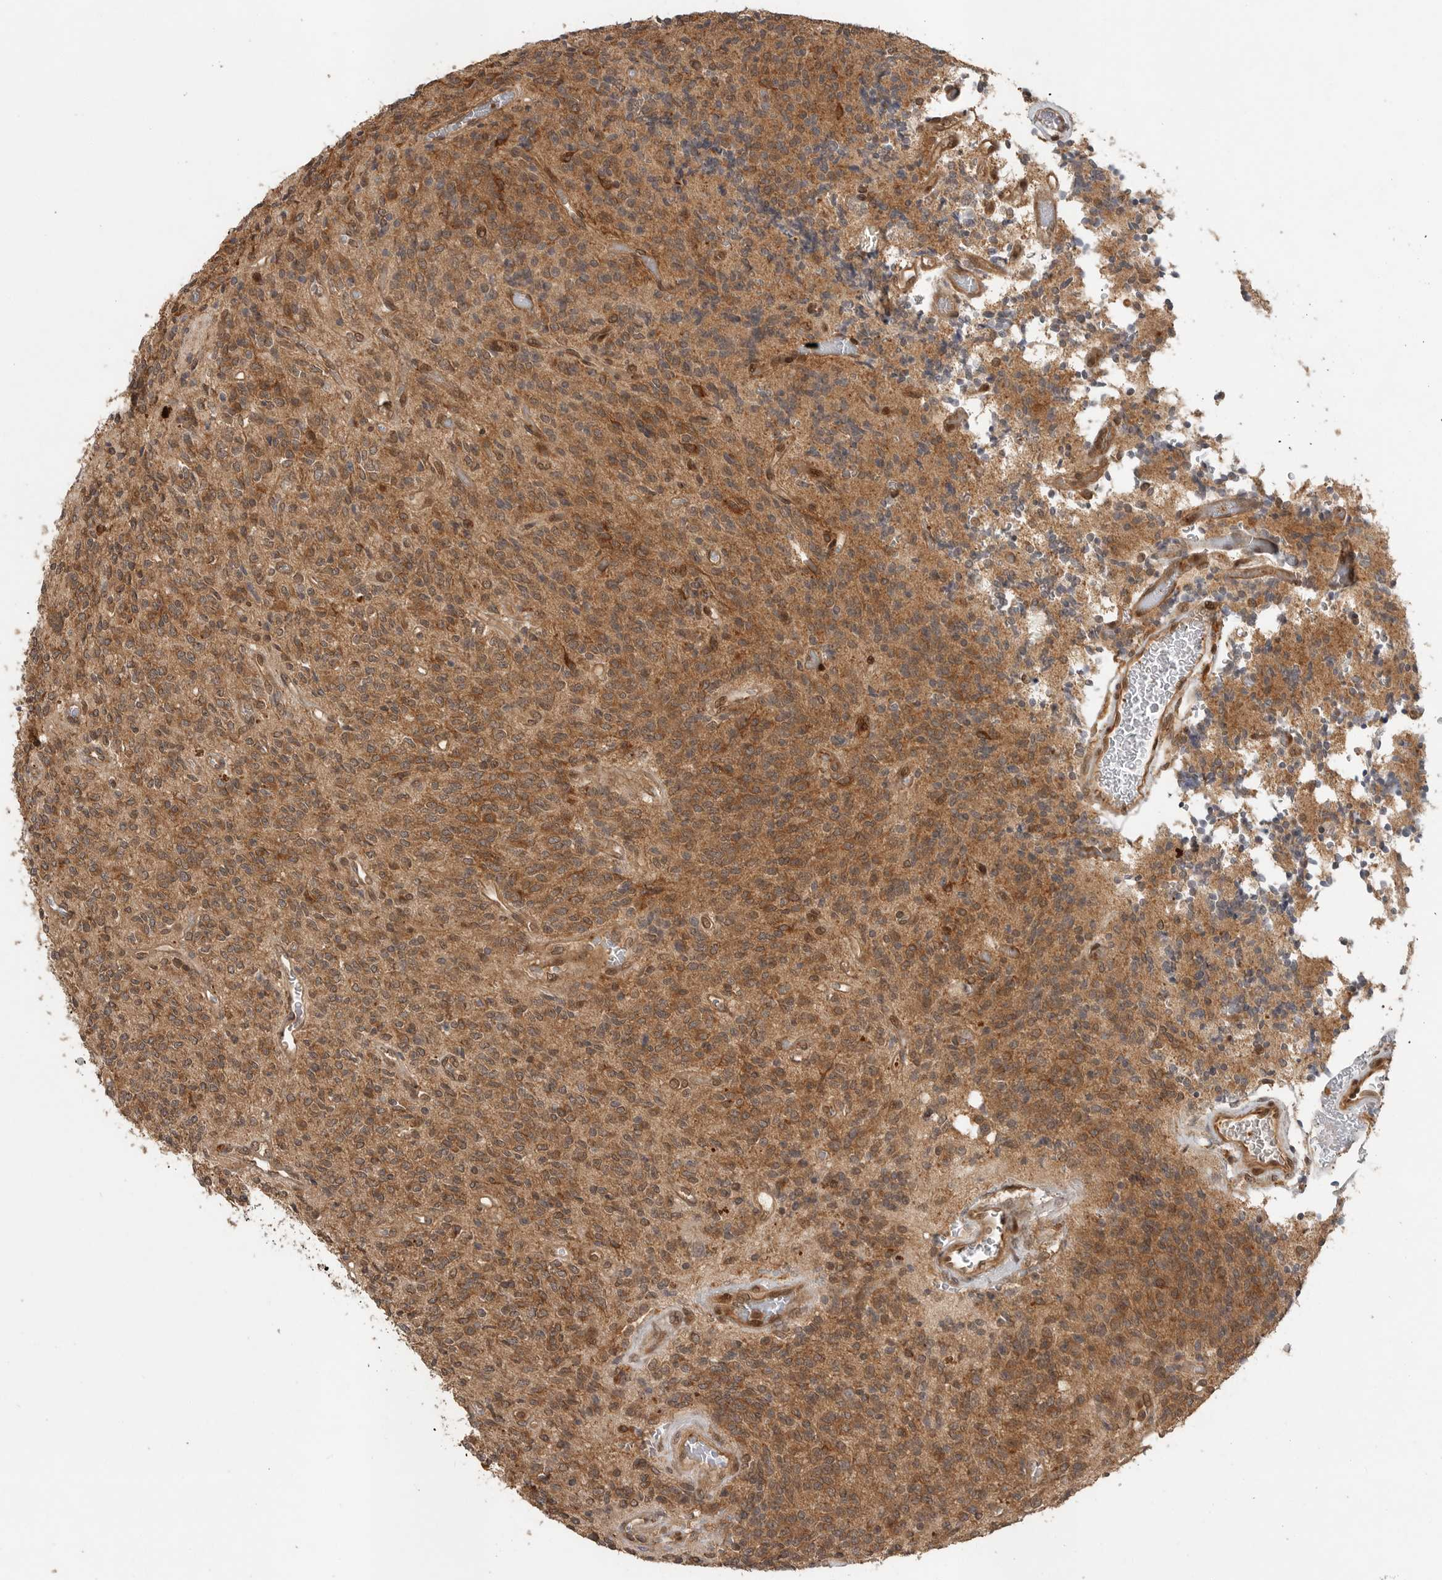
{"staining": {"intensity": "moderate", "quantity": ">75%", "location": "cytoplasmic/membranous"}, "tissue": "glioma", "cell_type": "Tumor cells", "image_type": "cancer", "snomed": [{"axis": "morphology", "description": "Glioma, malignant, High grade"}, {"axis": "topography", "description": "Brain"}], "caption": "Glioma was stained to show a protein in brown. There is medium levels of moderate cytoplasmic/membranous positivity in approximately >75% of tumor cells. The protein of interest is stained brown, and the nuclei are stained in blue (DAB (3,3'-diaminobenzidine) IHC with brightfield microscopy, high magnification).", "gene": "OSBPL9", "patient": {"sex": "male", "age": 34}}